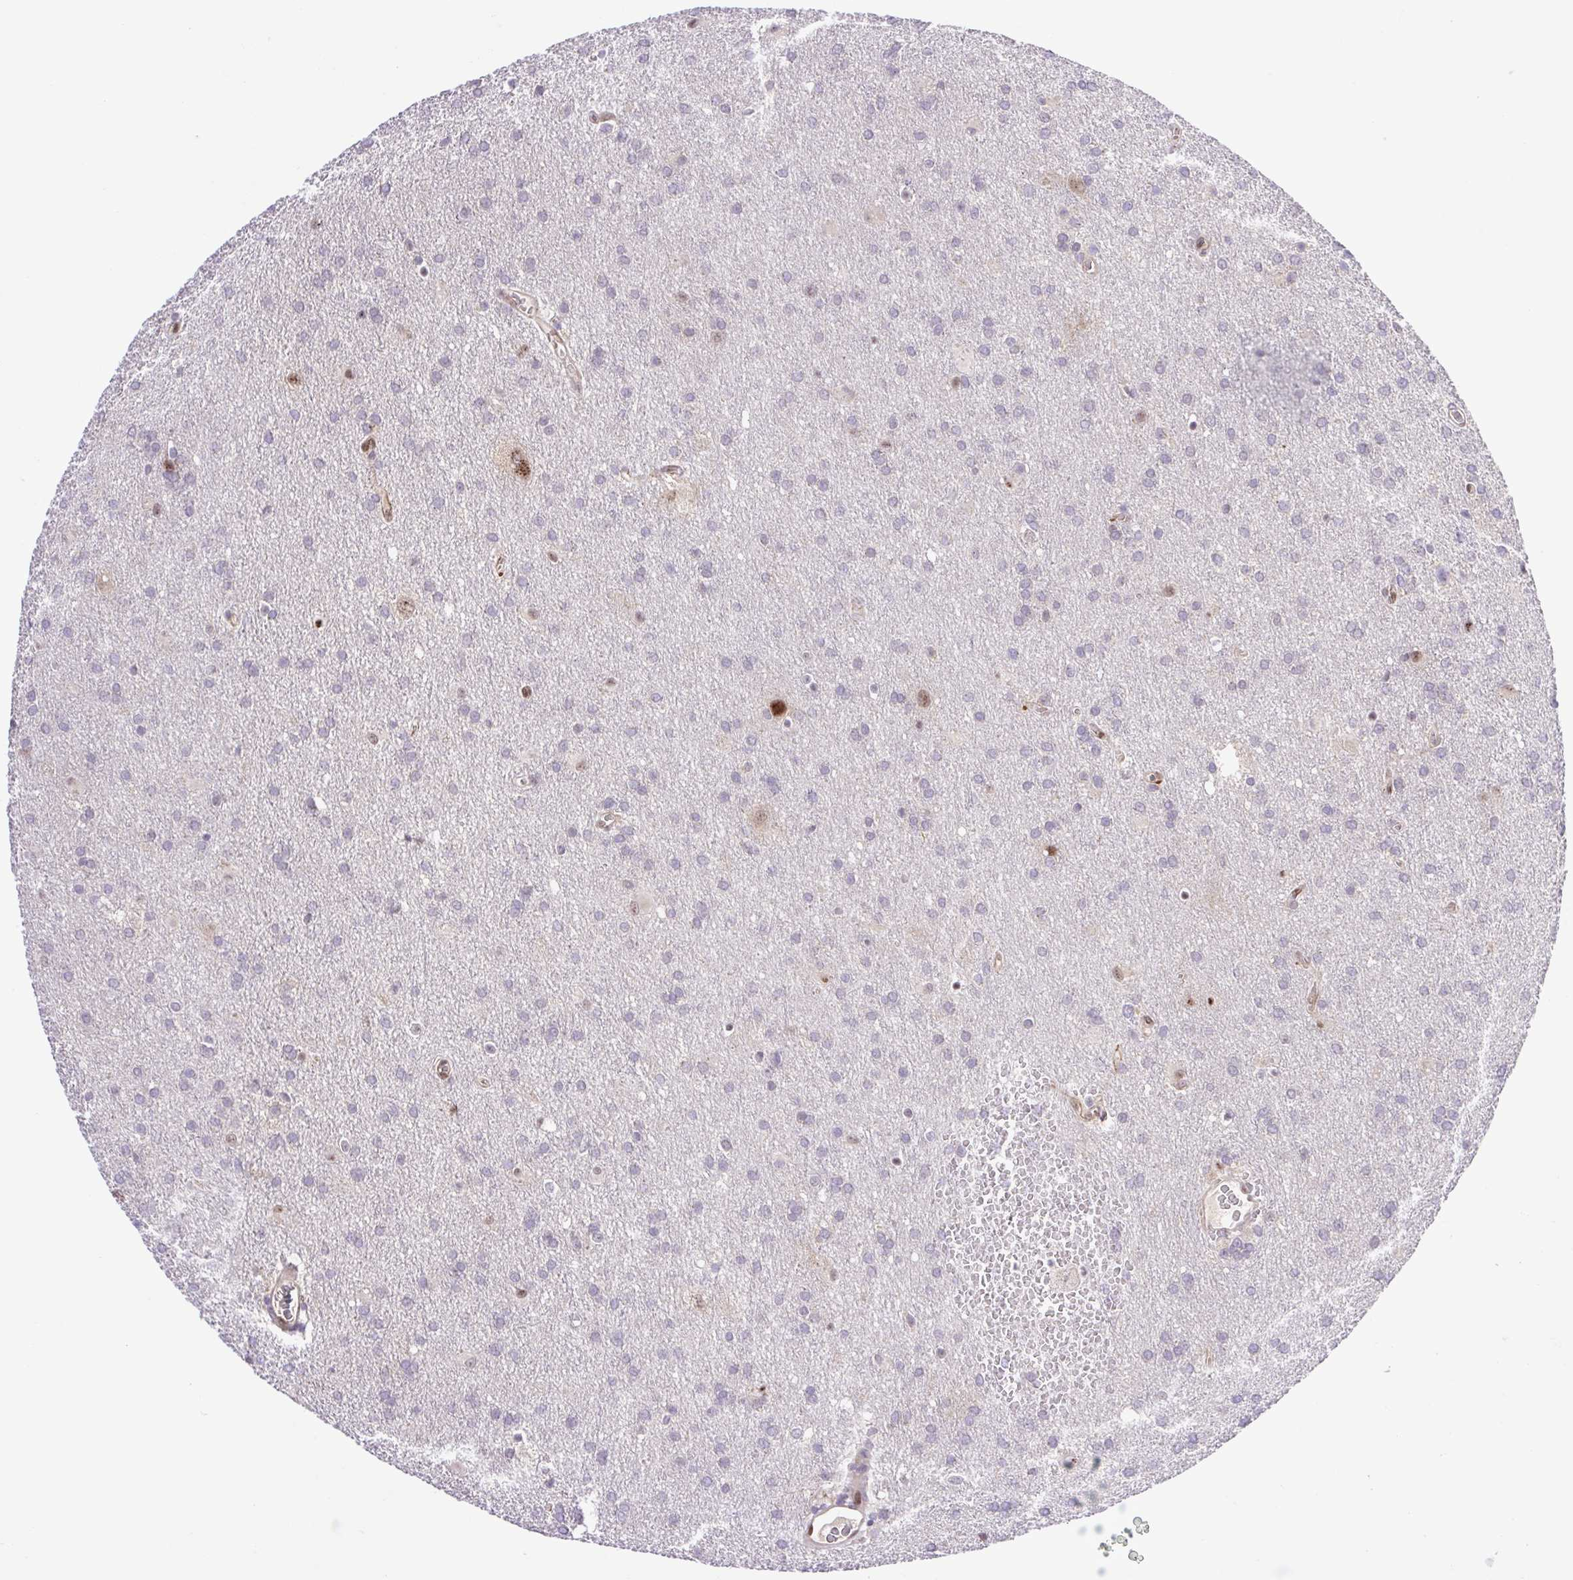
{"staining": {"intensity": "negative", "quantity": "none", "location": "none"}, "tissue": "glioma", "cell_type": "Tumor cells", "image_type": "cancer", "snomed": [{"axis": "morphology", "description": "Glioma, malignant, Low grade"}, {"axis": "topography", "description": "Brain"}], "caption": "This is a histopathology image of IHC staining of malignant low-grade glioma, which shows no staining in tumor cells. (DAB IHC, high magnification).", "gene": "ERG", "patient": {"sex": "male", "age": 66}}